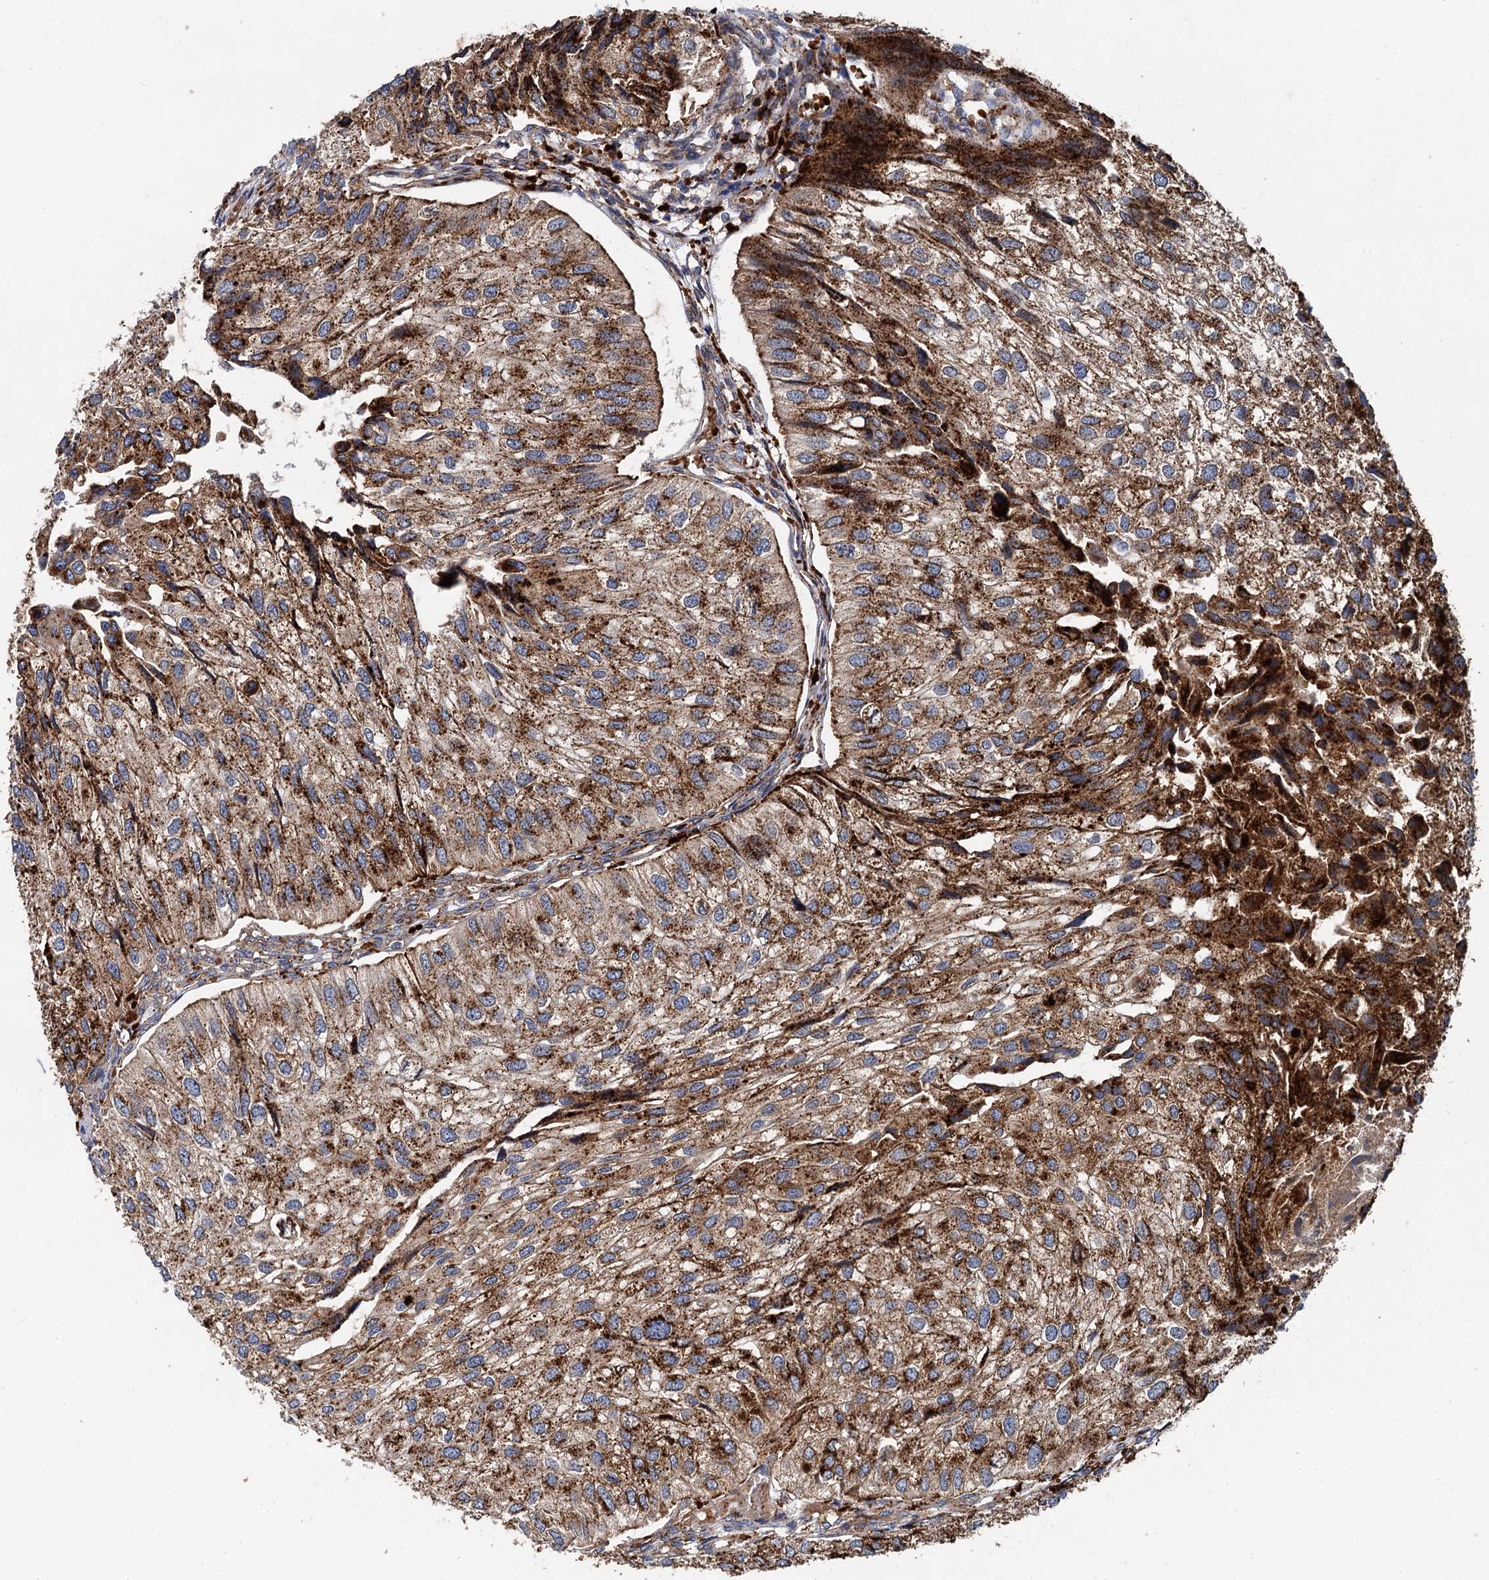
{"staining": {"intensity": "strong", "quantity": ">75%", "location": "cytoplasmic/membranous"}, "tissue": "urothelial cancer", "cell_type": "Tumor cells", "image_type": "cancer", "snomed": [{"axis": "morphology", "description": "Urothelial carcinoma, Low grade"}, {"axis": "topography", "description": "Urinary bladder"}], "caption": "Immunohistochemistry (DAB (3,3'-diaminobenzidine)) staining of urothelial carcinoma (low-grade) reveals strong cytoplasmic/membranous protein expression in about >75% of tumor cells.", "gene": "GBA1", "patient": {"sex": "female", "age": 89}}